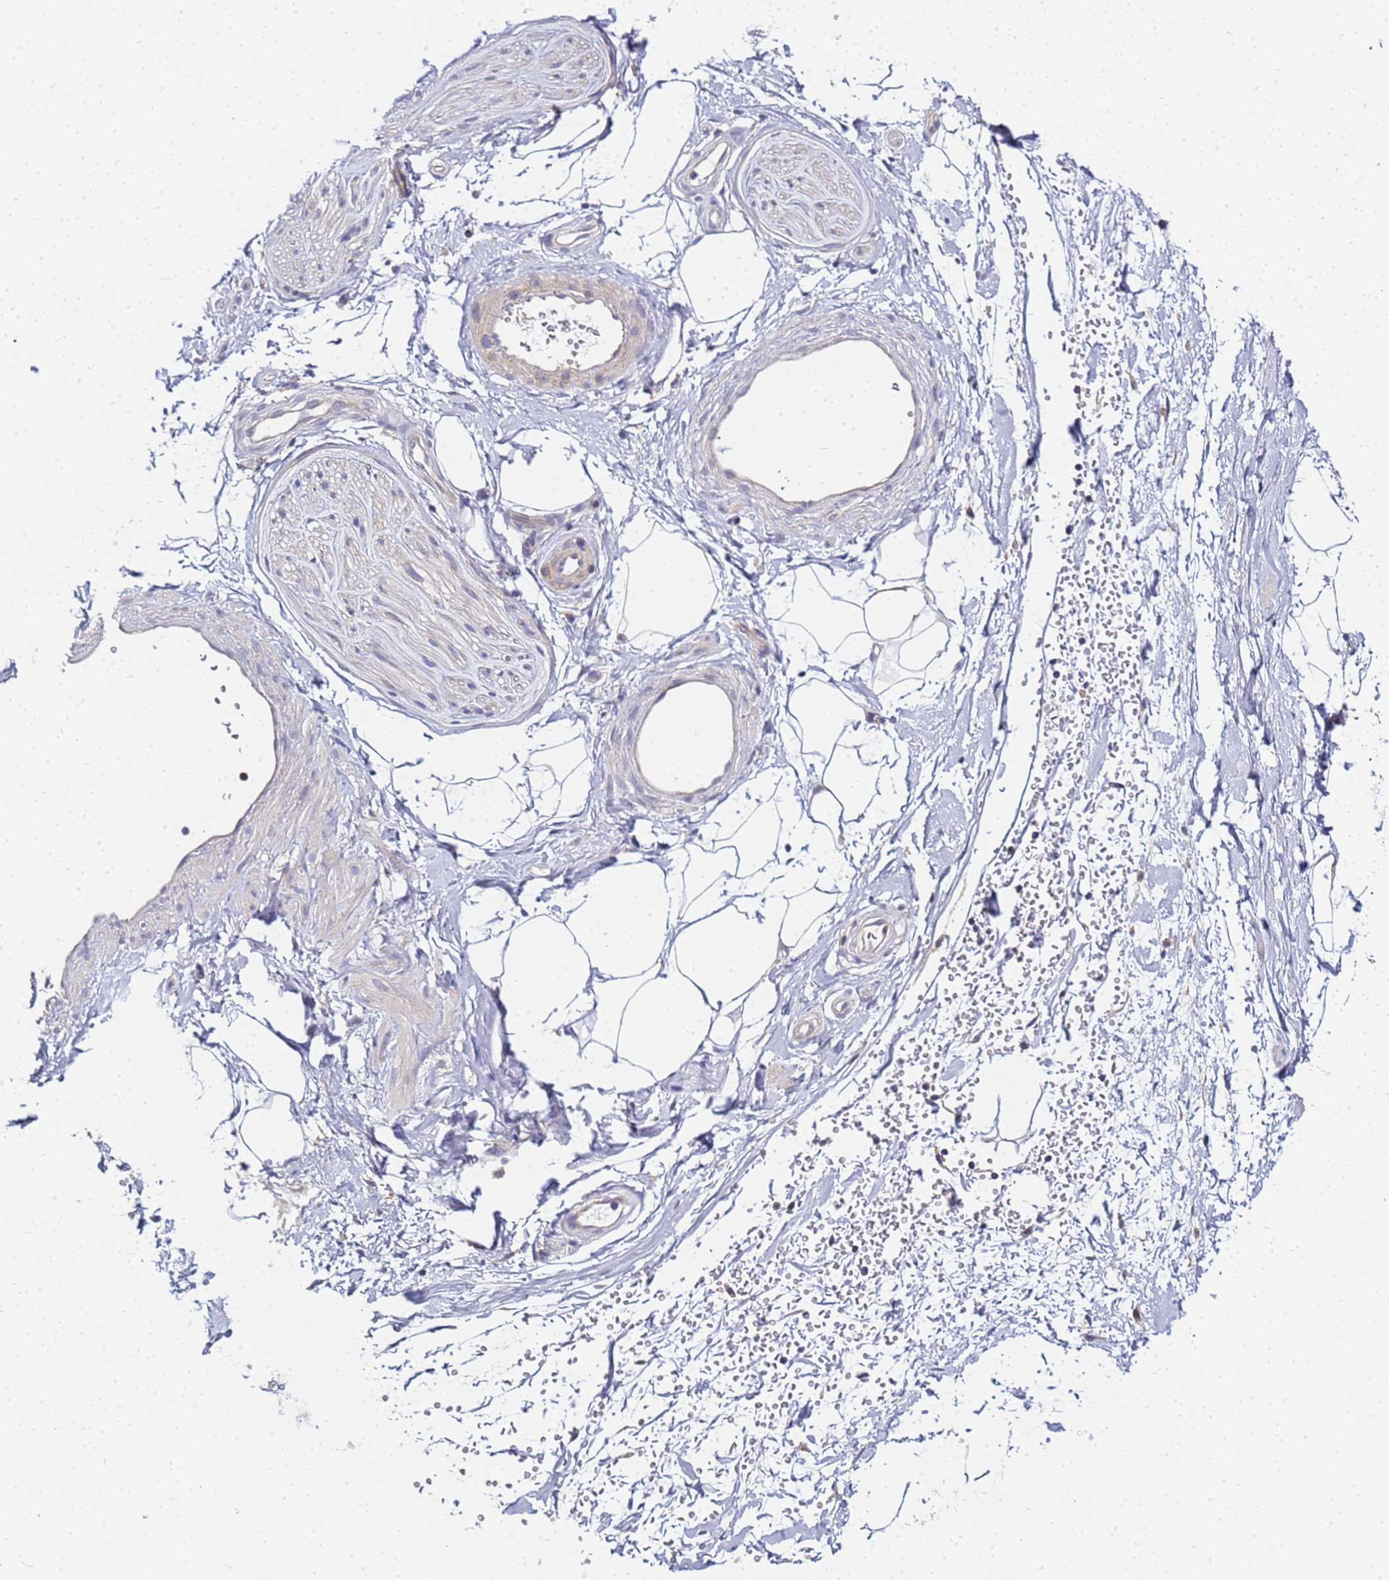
{"staining": {"intensity": "negative", "quantity": "none", "location": "none"}, "tissue": "adipose tissue", "cell_type": "Adipocytes", "image_type": "normal", "snomed": [{"axis": "morphology", "description": "Normal tissue, NOS"}, {"axis": "topography", "description": "Soft tissue"}, {"axis": "topography", "description": "Adipose tissue"}, {"axis": "topography", "description": "Vascular tissue"}, {"axis": "topography", "description": "Peripheral nerve tissue"}], "caption": "The IHC histopathology image has no significant positivity in adipocytes of adipose tissue.", "gene": "CHM", "patient": {"sex": "male", "age": 74}}